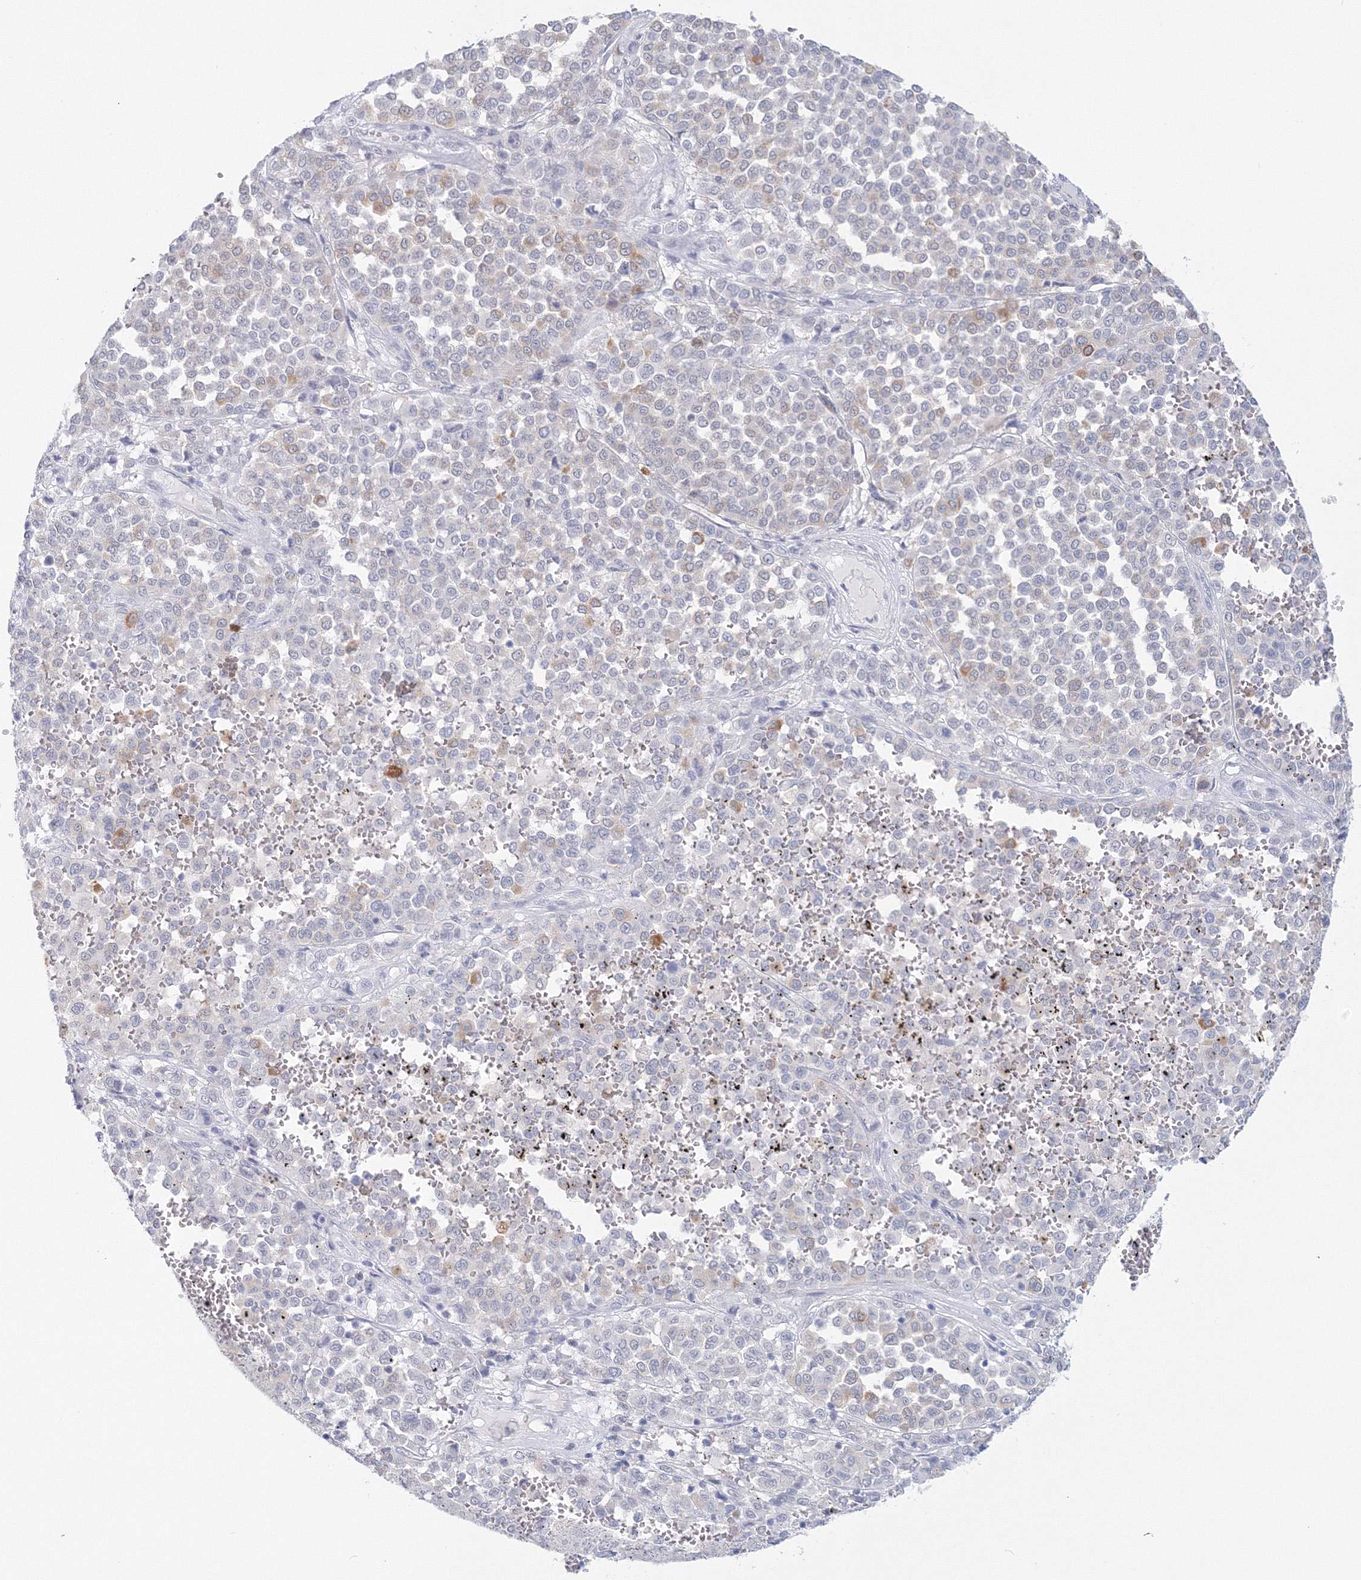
{"staining": {"intensity": "negative", "quantity": "none", "location": "none"}, "tissue": "melanoma", "cell_type": "Tumor cells", "image_type": "cancer", "snomed": [{"axis": "morphology", "description": "Malignant melanoma, Metastatic site"}, {"axis": "topography", "description": "Pancreas"}], "caption": "This is a histopathology image of immunohistochemistry (IHC) staining of malignant melanoma (metastatic site), which shows no staining in tumor cells.", "gene": "VSIG1", "patient": {"sex": "female", "age": 30}}